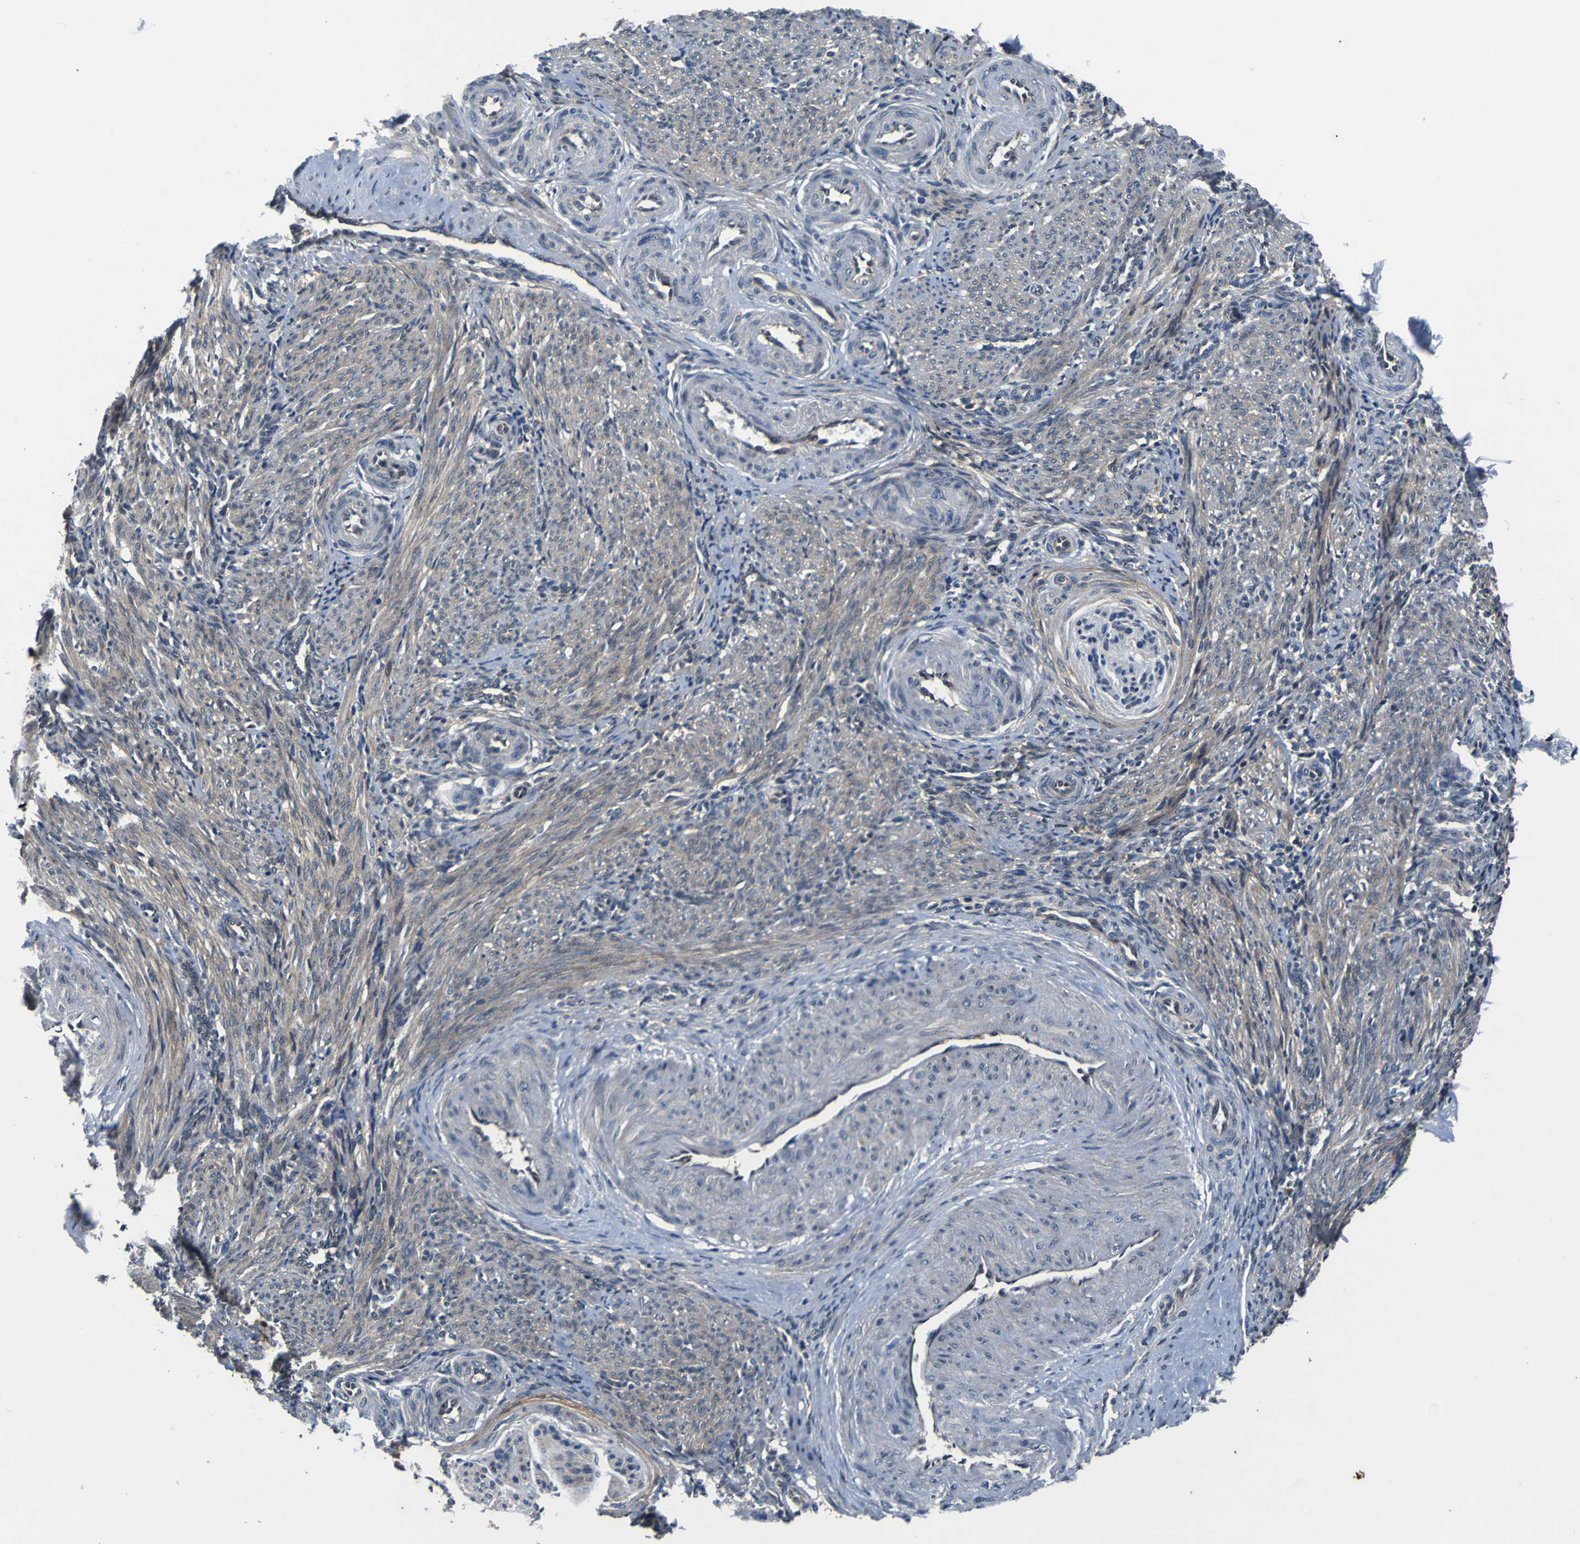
{"staining": {"intensity": "weak", "quantity": "<25%", "location": "cytoplasmic/membranous"}, "tissue": "smooth muscle", "cell_type": "Smooth muscle cells", "image_type": "normal", "snomed": [{"axis": "morphology", "description": "Normal tissue, NOS"}, {"axis": "topography", "description": "Endometrium"}], "caption": "Smooth muscle cells show no significant staining in benign smooth muscle.", "gene": "EPHB4", "patient": {"sex": "female", "age": 33}}